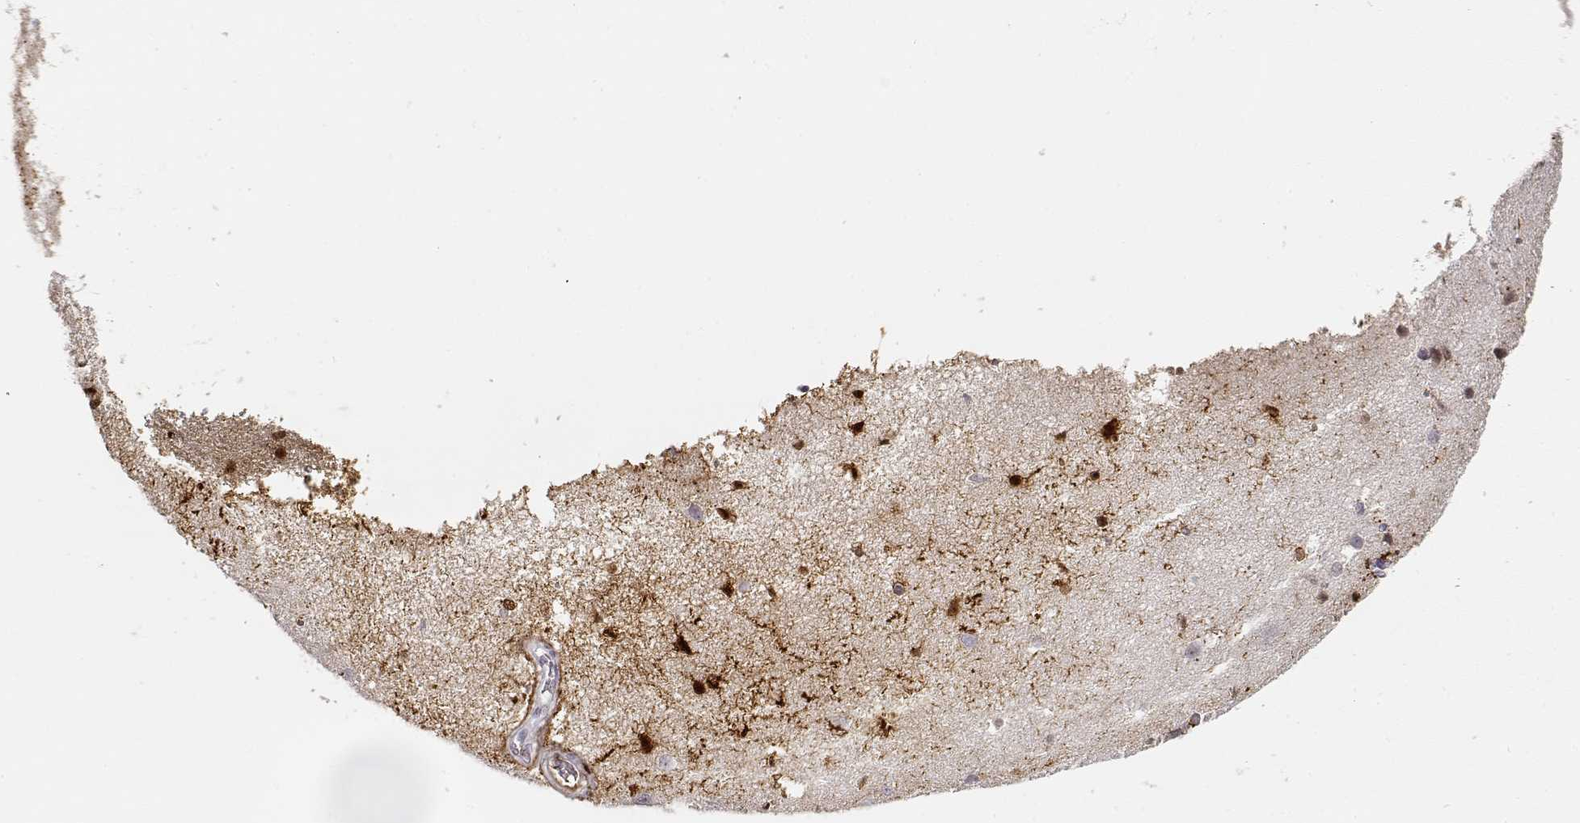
{"staining": {"intensity": "moderate", "quantity": "25%-75%", "location": "cytoplasmic/membranous"}, "tissue": "cerebral cortex", "cell_type": "Endothelial cells", "image_type": "normal", "snomed": [{"axis": "morphology", "description": "Normal tissue, NOS"}, {"axis": "topography", "description": "Cerebral cortex"}], "caption": "IHC staining of normal cerebral cortex, which reveals medium levels of moderate cytoplasmic/membranous staining in about 25%-75% of endothelial cells indicating moderate cytoplasmic/membranous protein positivity. The staining was performed using DAB (3,3'-diaminobenzidine) (brown) for protein detection and nuclei were counterstained in hematoxylin (blue).", "gene": "S100B", "patient": {"sex": "male", "age": 37}}